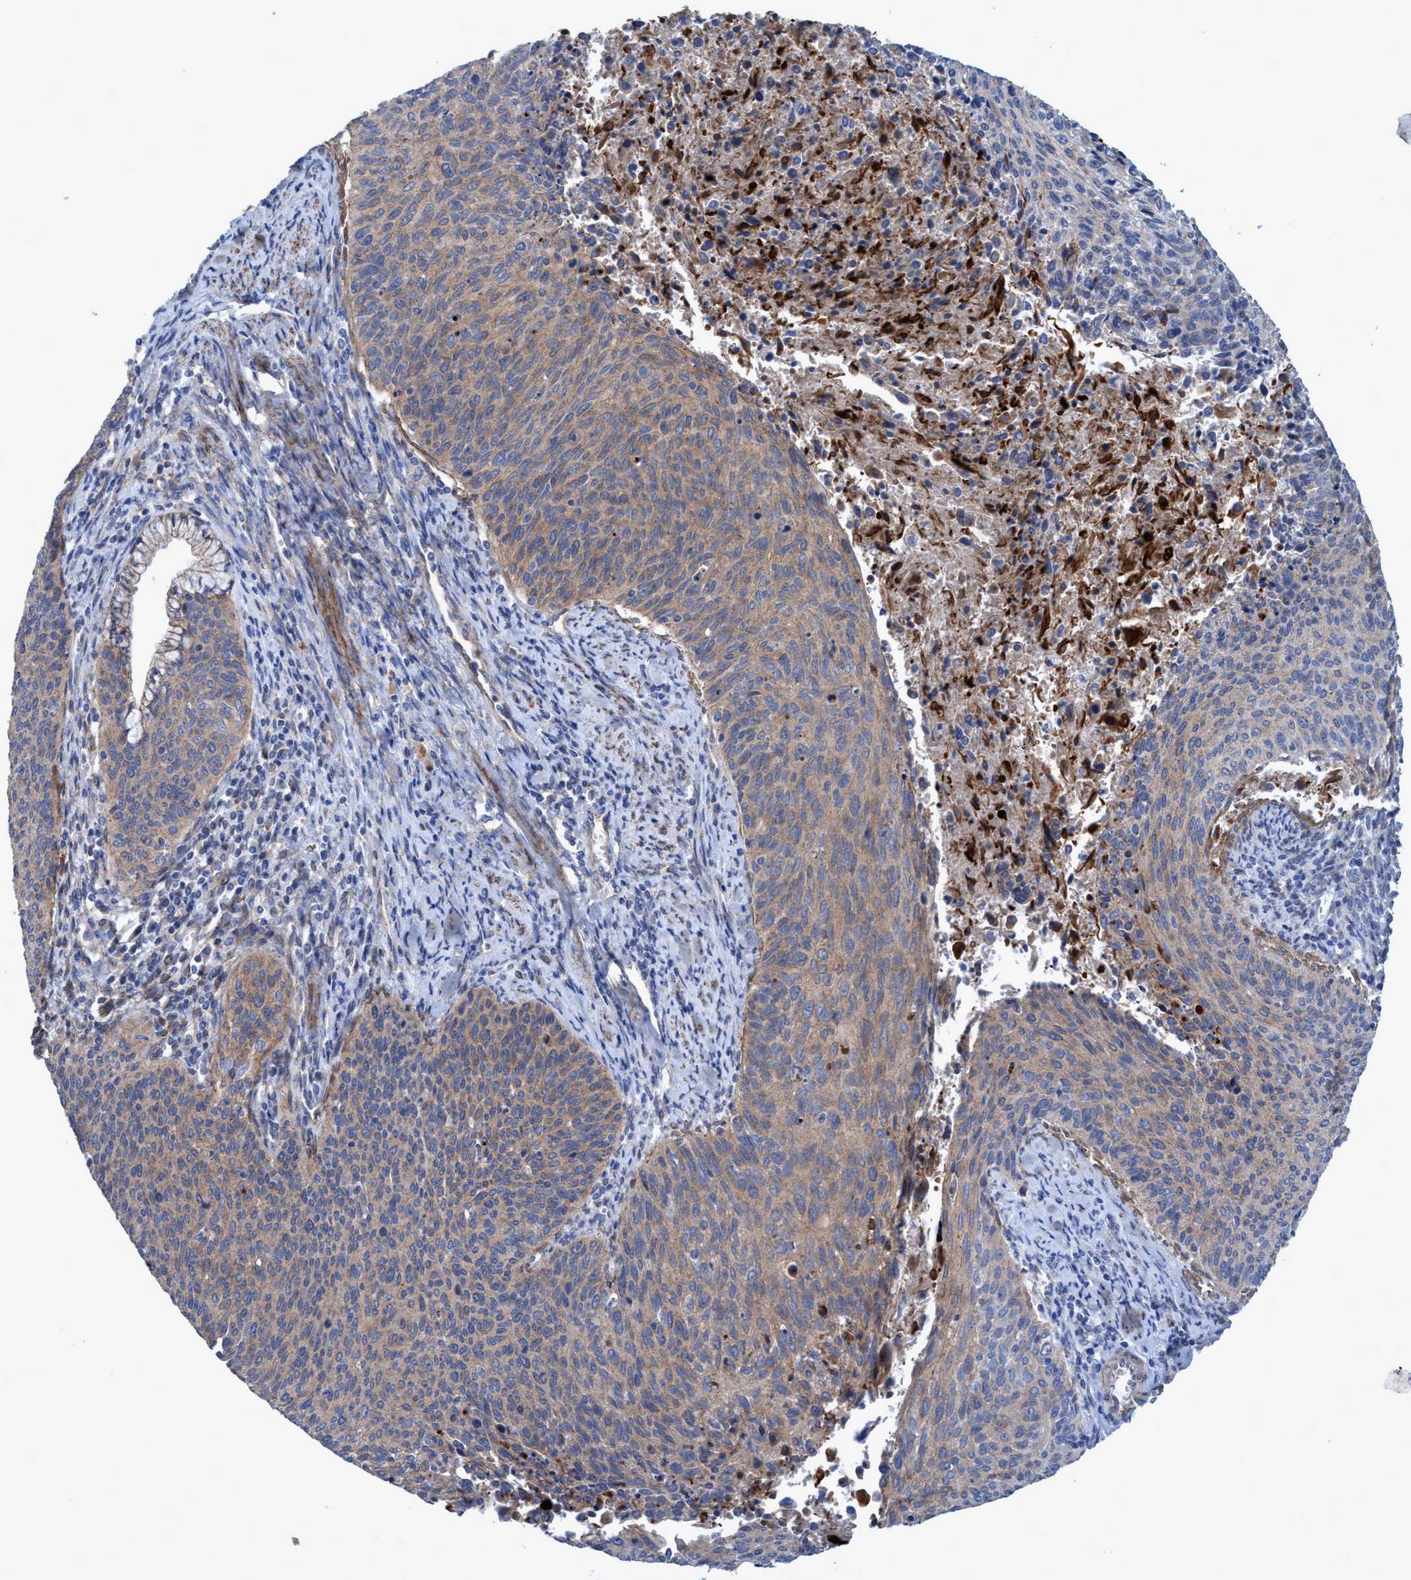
{"staining": {"intensity": "moderate", "quantity": ">75%", "location": "cytoplasmic/membranous"}, "tissue": "cervical cancer", "cell_type": "Tumor cells", "image_type": "cancer", "snomed": [{"axis": "morphology", "description": "Squamous cell carcinoma, NOS"}, {"axis": "topography", "description": "Cervix"}], "caption": "A high-resolution image shows IHC staining of cervical squamous cell carcinoma, which shows moderate cytoplasmic/membranous expression in approximately >75% of tumor cells. The protein is shown in brown color, while the nuclei are stained blue.", "gene": "GULP1", "patient": {"sex": "female", "age": 55}}